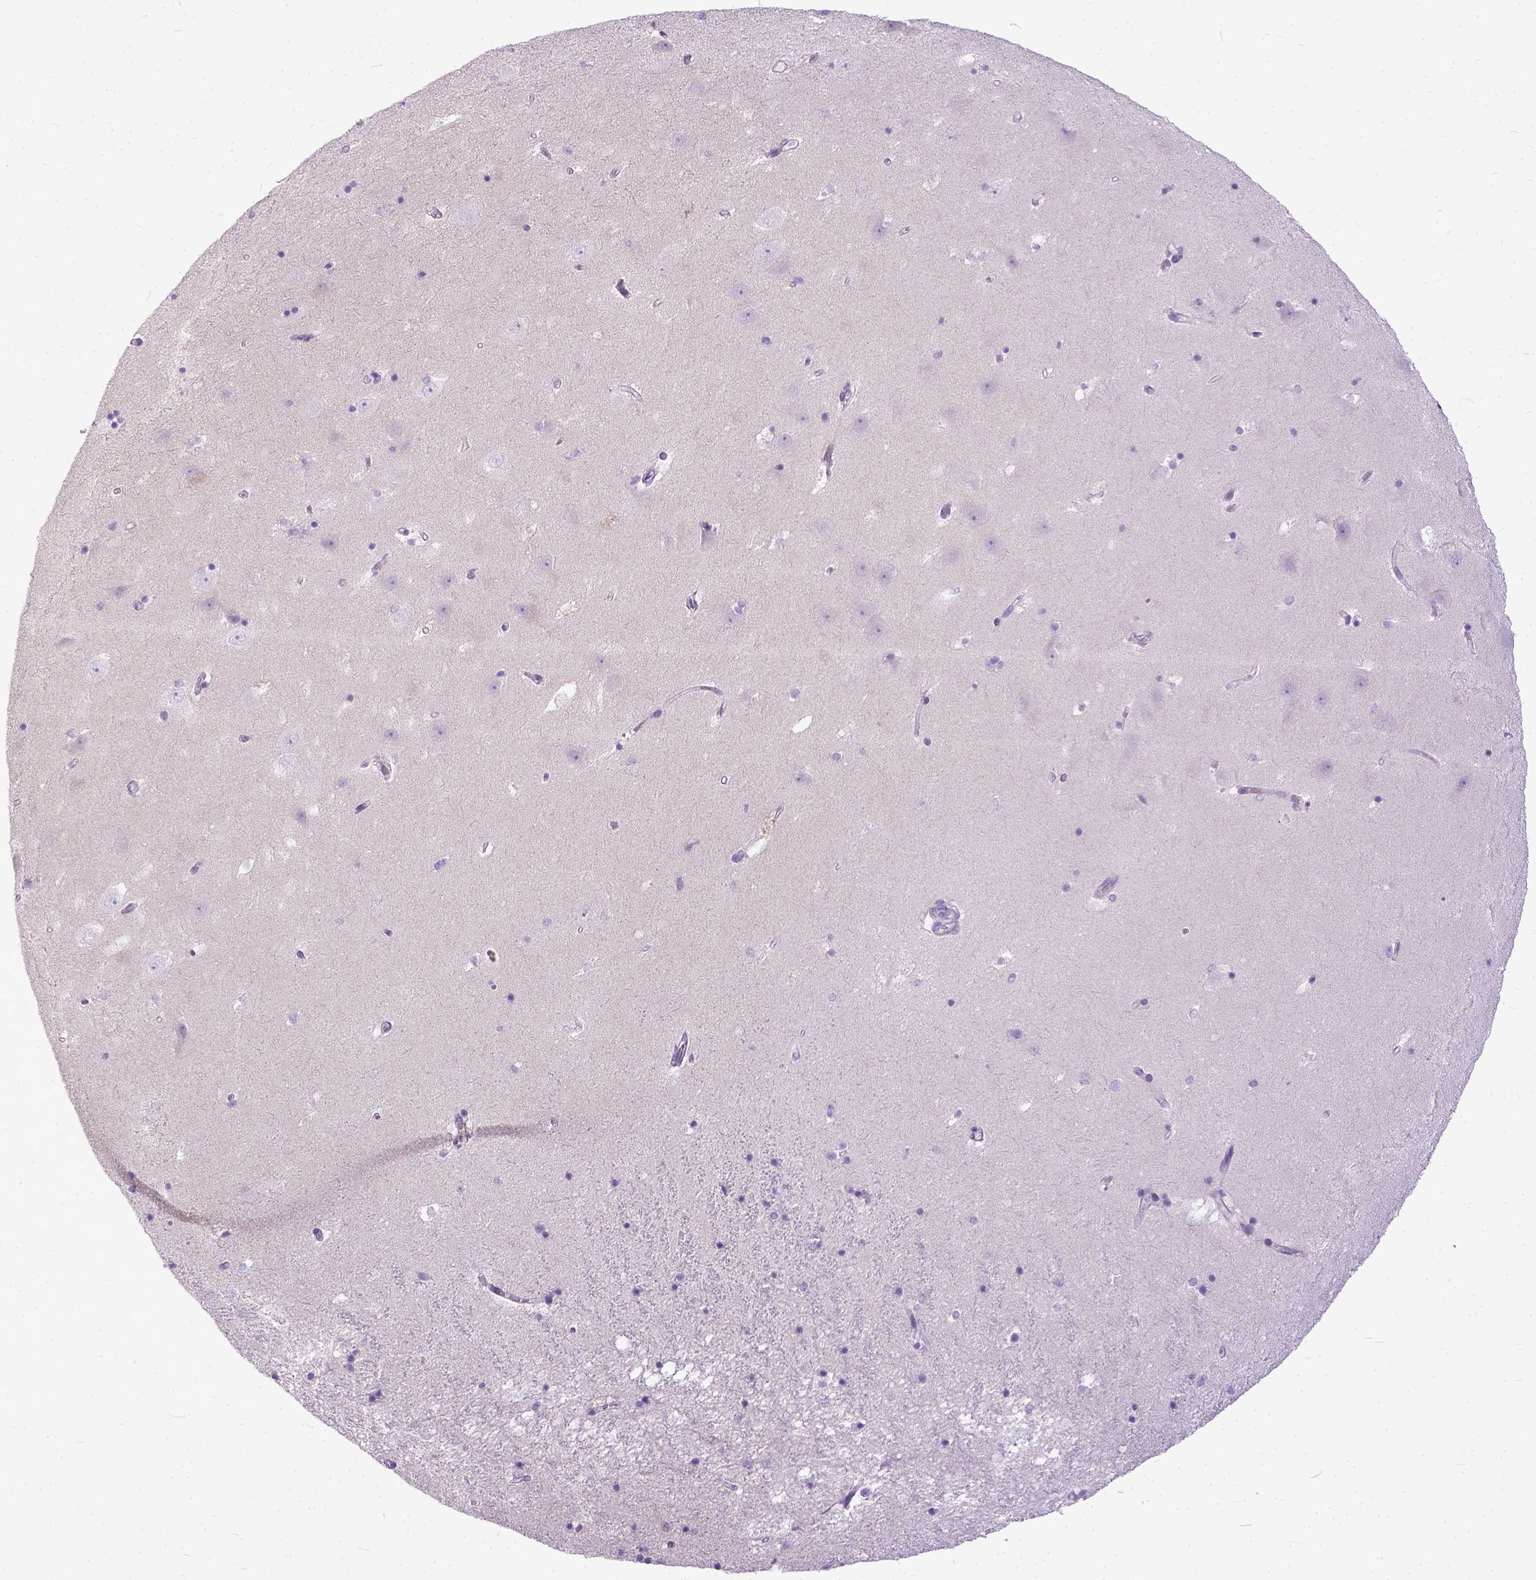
{"staining": {"intensity": "negative", "quantity": "none", "location": "none"}, "tissue": "hippocampus", "cell_type": "Glial cells", "image_type": "normal", "snomed": [{"axis": "morphology", "description": "Normal tissue, NOS"}, {"axis": "topography", "description": "Hippocampus"}], "caption": "An immunohistochemistry (IHC) micrograph of unremarkable hippocampus is shown. There is no staining in glial cells of hippocampus.", "gene": "PLK5", "patient": {"sex": "male", "age": 58}}